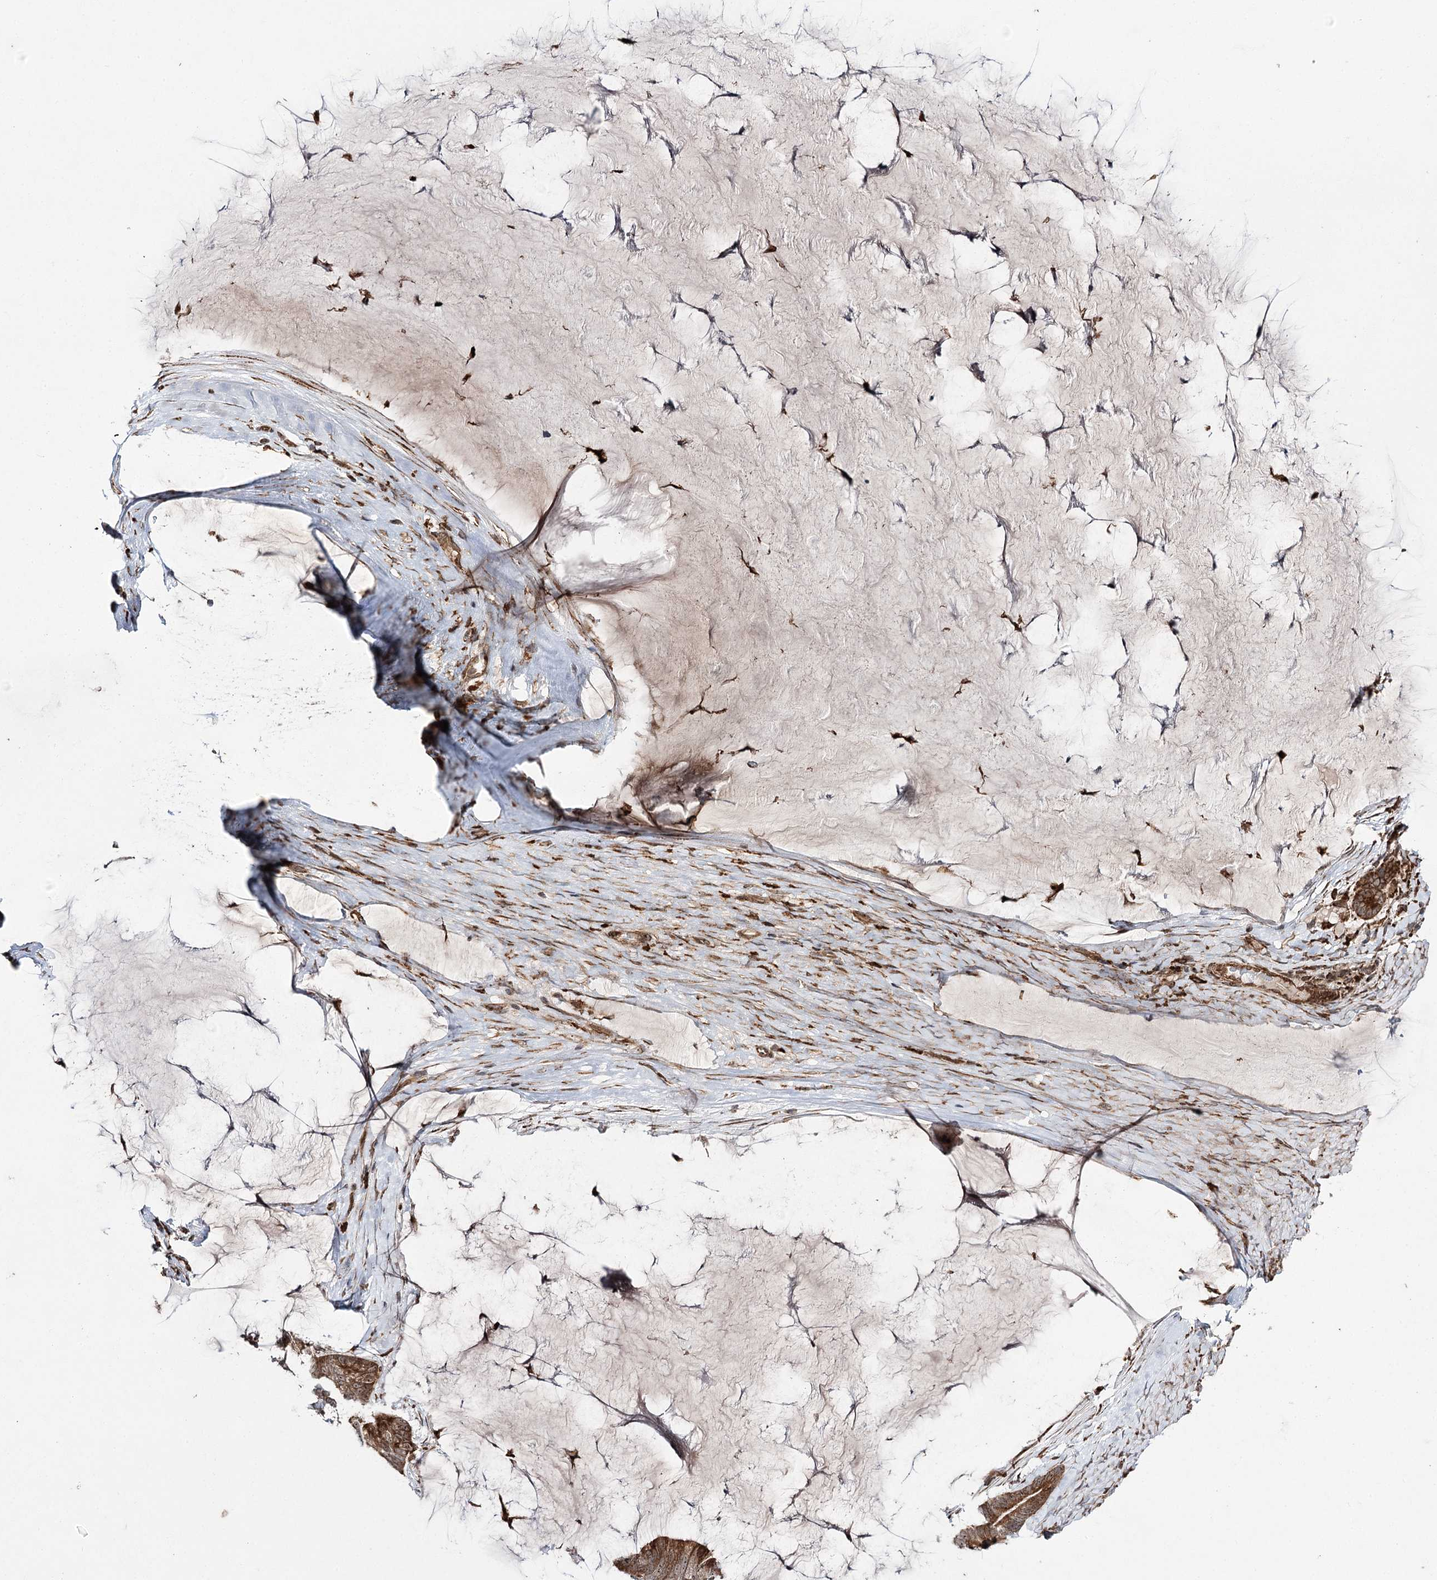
{"staining": {"intensity": "moderate", "quantity": ">75%", "location": "cytoplasmic/membranous,nuclear"}, "tissue": "ovarian cancer", "cell_type": "Tumor cells", "image_type": "cancer", "snomed": [{"axis": "morphology", "description": "Cystadenocarcinoma, mucinous, NOS"}, {"axis": "topography", "description": "Ovary"}], "caption": "Protein staining of mucinous cystadenocarcinoma (ovarian) tissue exhibits moderate cytoplasmic/membranous and nuclear expression in approximately >75% of tumor cells.", "gene": "FANCL", "patient": {"sex": "female", "age": 61}}